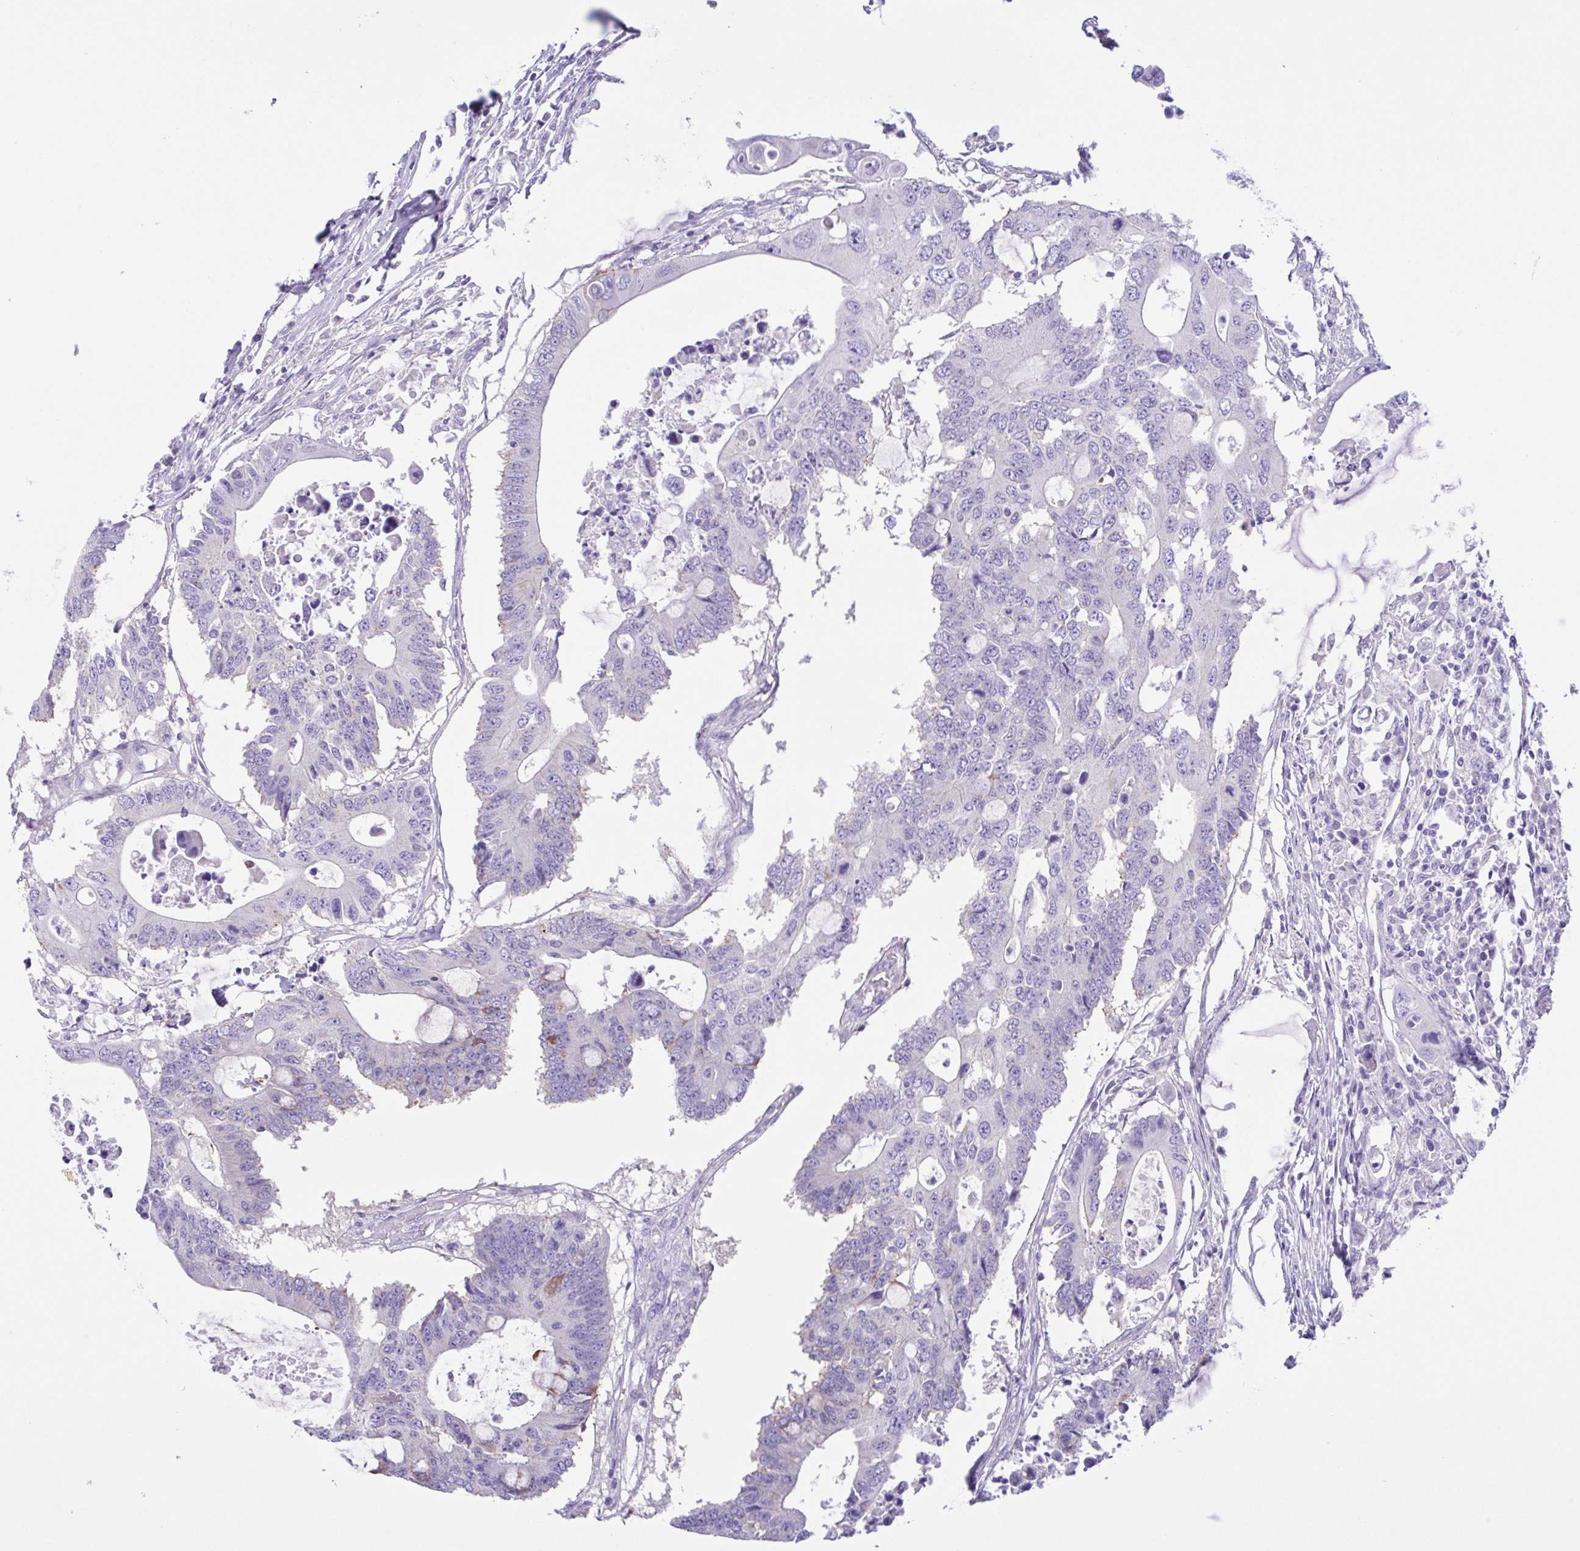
{"staining": {"intensity": "negative", "quantity": "none", "location": "none"}, "tissue": "colorectal cancer", "cell_type": "Tumor cells", "image_type": "cancer", "snomed": [{"axis": "morphology", "description": "Adenocarcinoma, NOS"}, {"axis": "topography", "description": "Colon"}], "caption": "Immunohistochemistry (IHC) of colorectal adenocarcinoma displays no positivity in tumor cells.", "gene": "ISM2", "patient": {"sex": "male", "age": 71}}